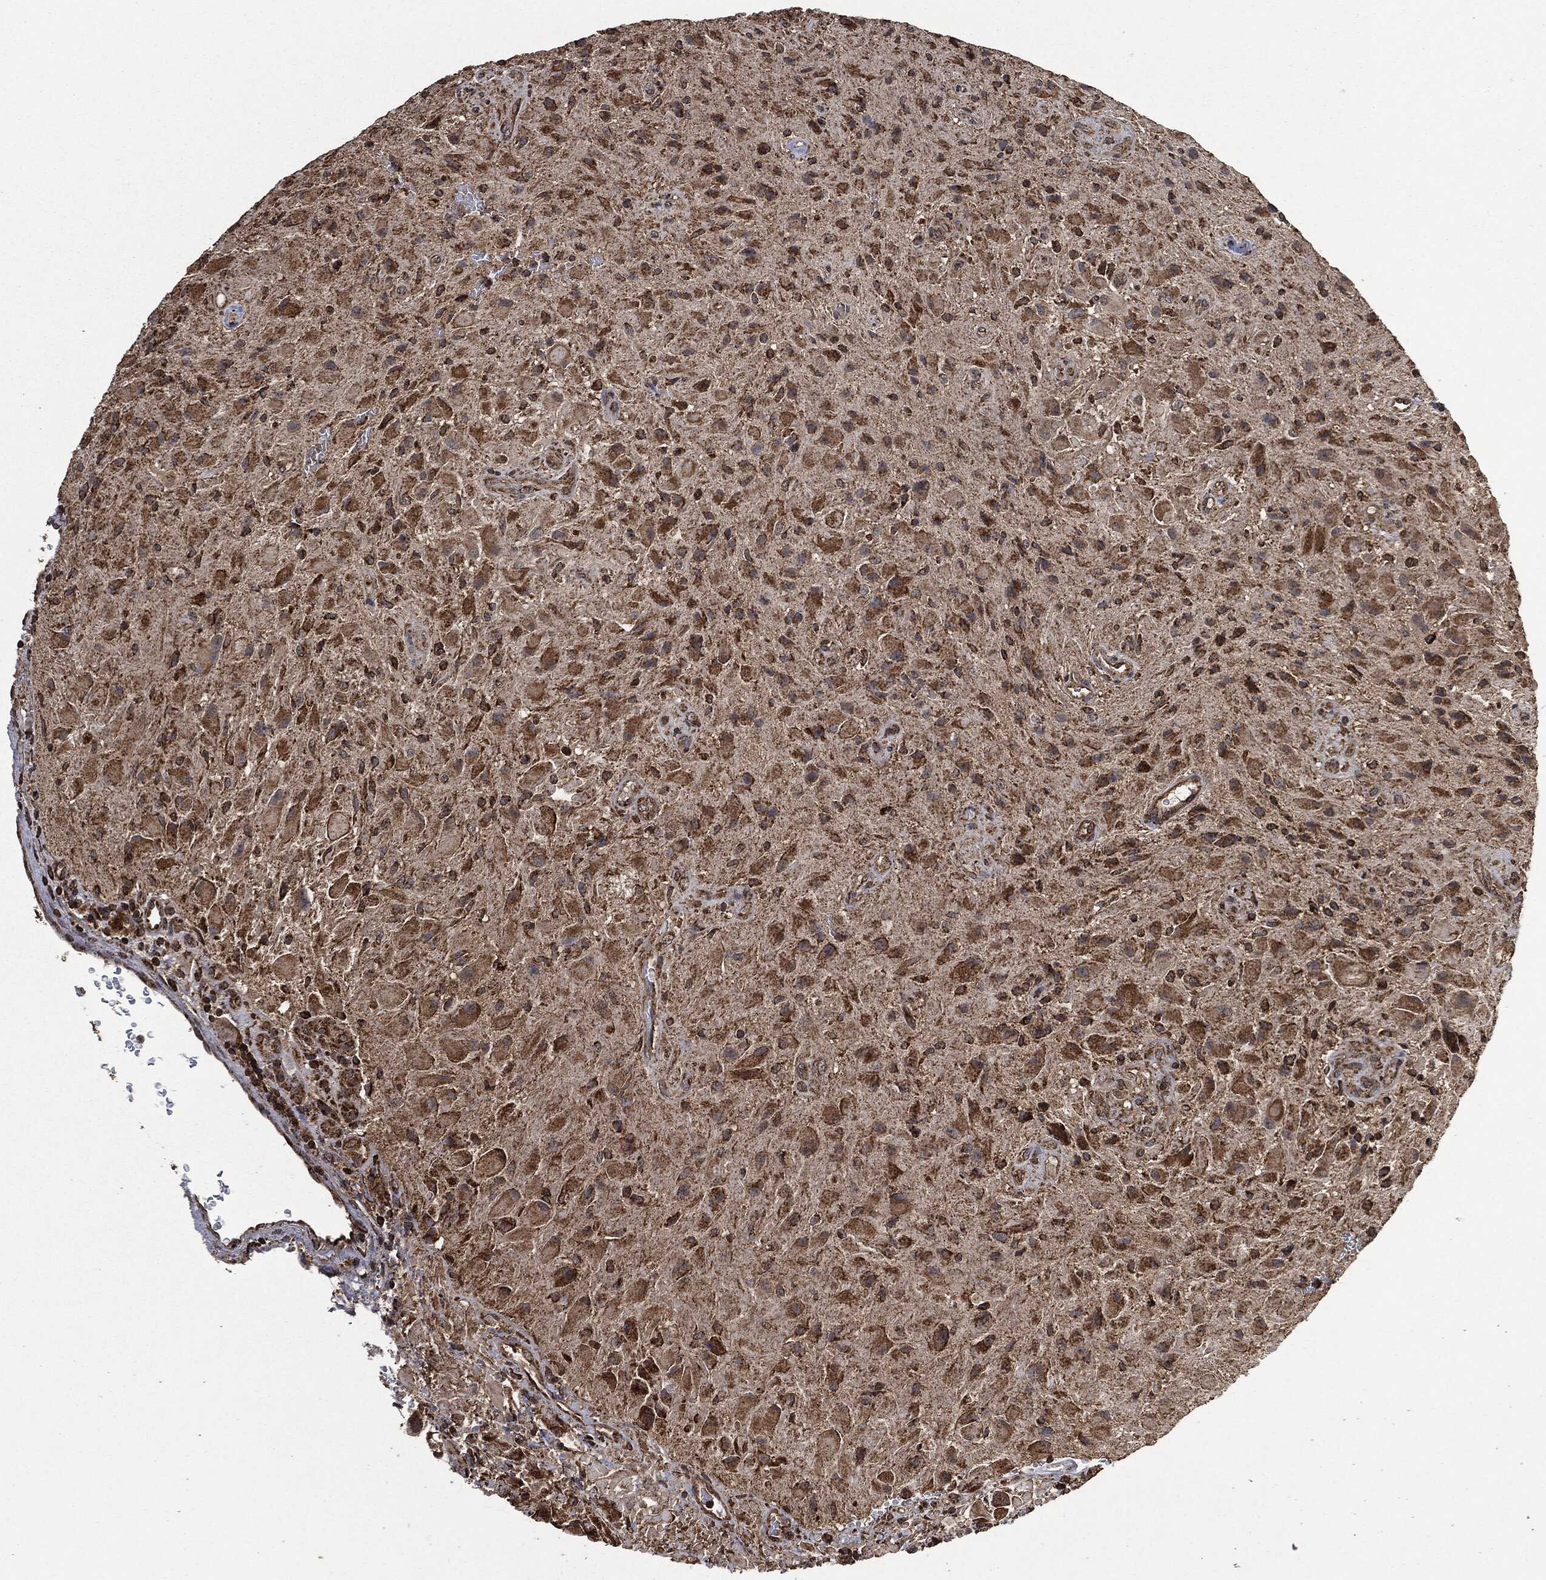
{"staining": {"intensity": "strong", "quantity": ">75%", "location": "cytoplasmic/membranous"}, "tissue": "glioma", "cell_type": "Tumor cells", "image_type": "cancer", "snomed": [{"axis": "morphology", "description": "Glioma, malignant, High grade"}, {"axis": "topography", "description": "Cerebral cortex"}], "caption": "IHC histopathology image of malignant high-grade glioma stained for a protein (brown), which reveals high levels of strong cytoplasmic/membranous expression in about >75% of tumor cells.", "gene": "LIG3", "patient": {"sex": "male", "age": 35}}